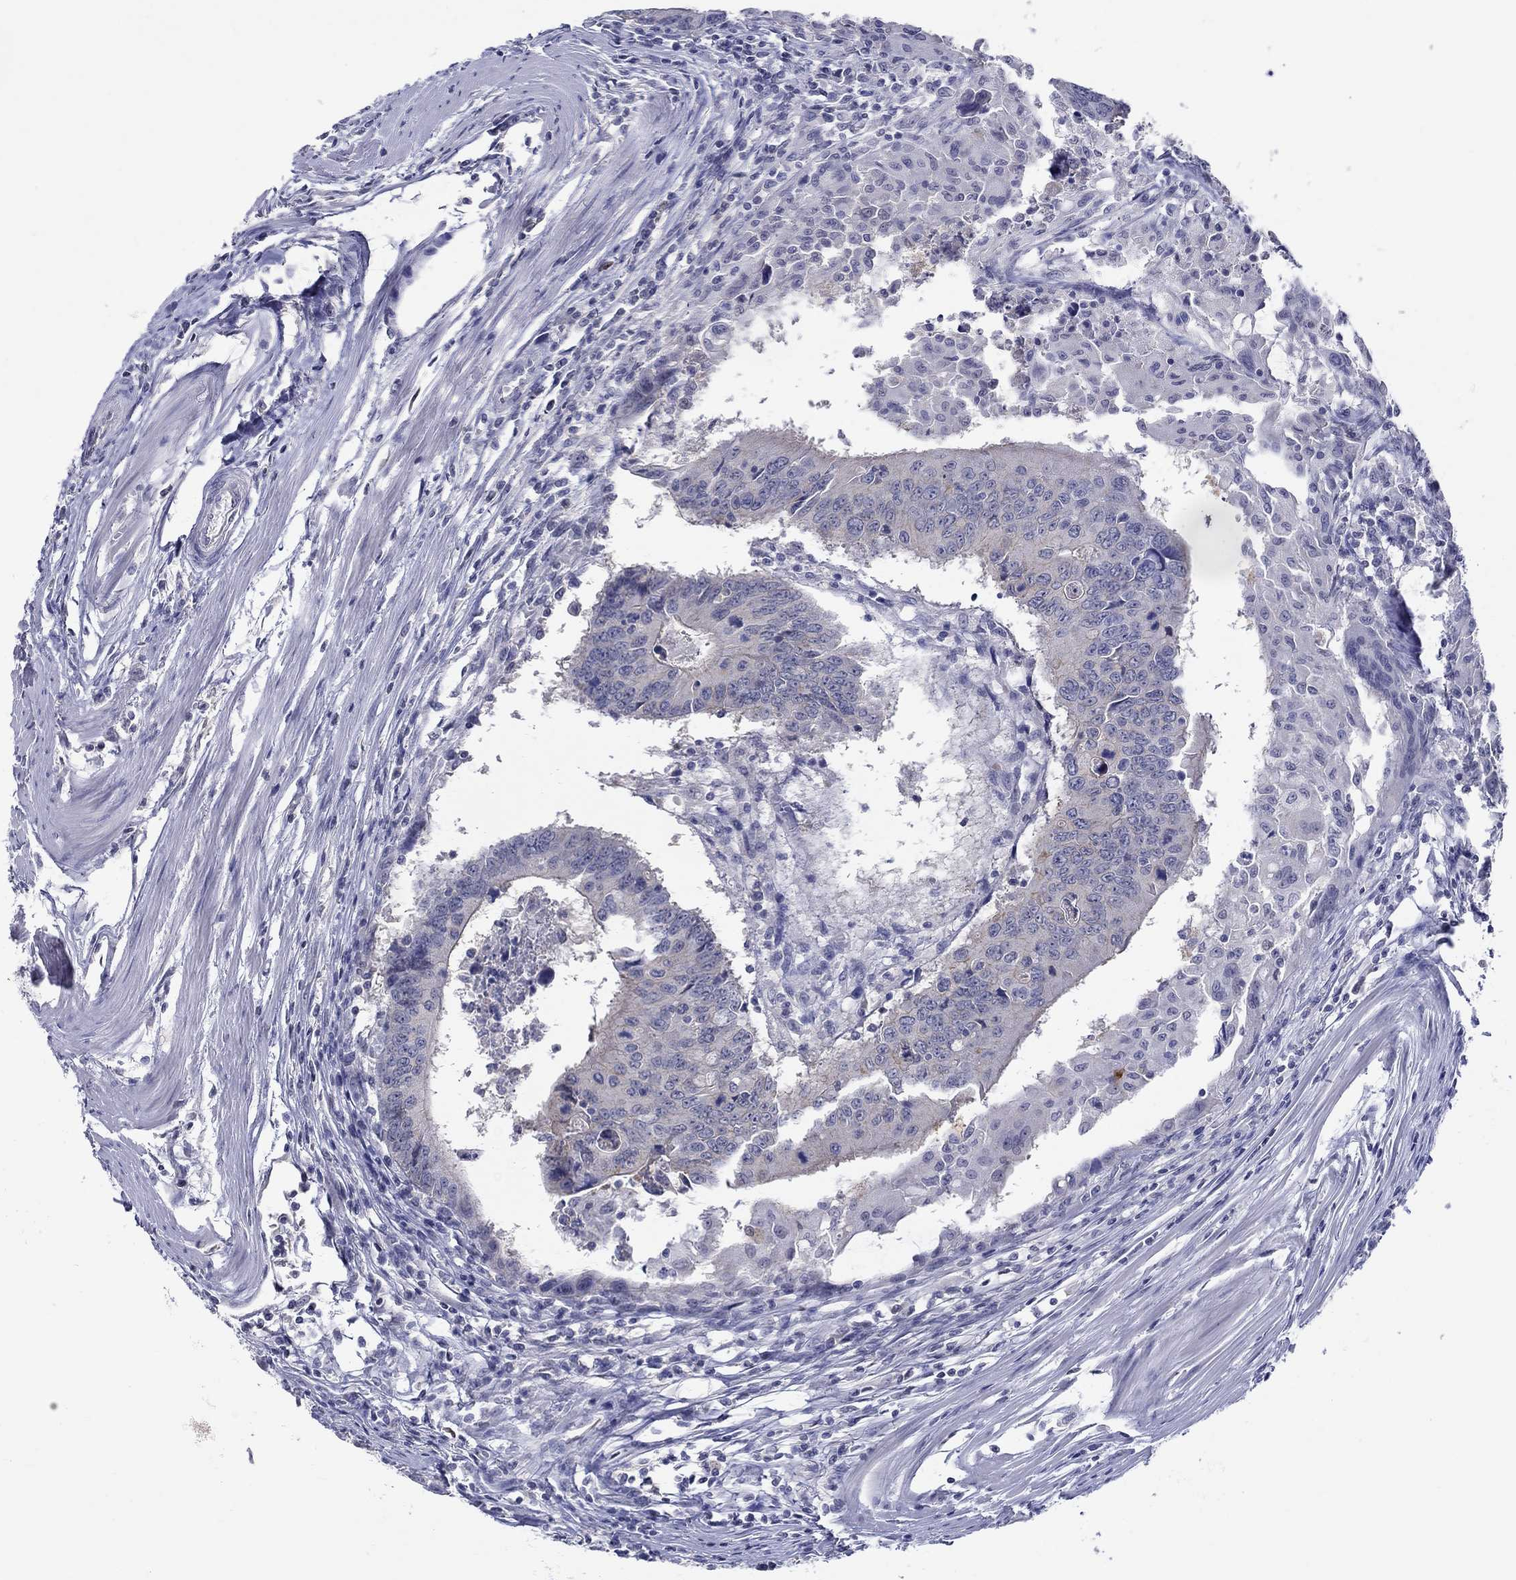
{"staining": {"intensity": "negative", "quantity": "none", "location": "none"}, "tissue": "colorectal cancer", "cell_type": "Tumor cells", "image_type": "cancer", "snomed": [{"axis": "morphology", "description": "Adenocarcinoma, NOS"}, {"axis": "topography", "description": "Rectum"}], "caption": "The histopathology image shows no staining of tumor cells in adenocarcinoma (colorectal). (Stains: DAB (3,3'-diaminobenzidine) immunohistochemistry with hematoxylin counter stain, Microscopy: brightfield microscopy at high magnification).", "gene": "SLC30A3", "patient": {"sex": "male", "age": 67}}